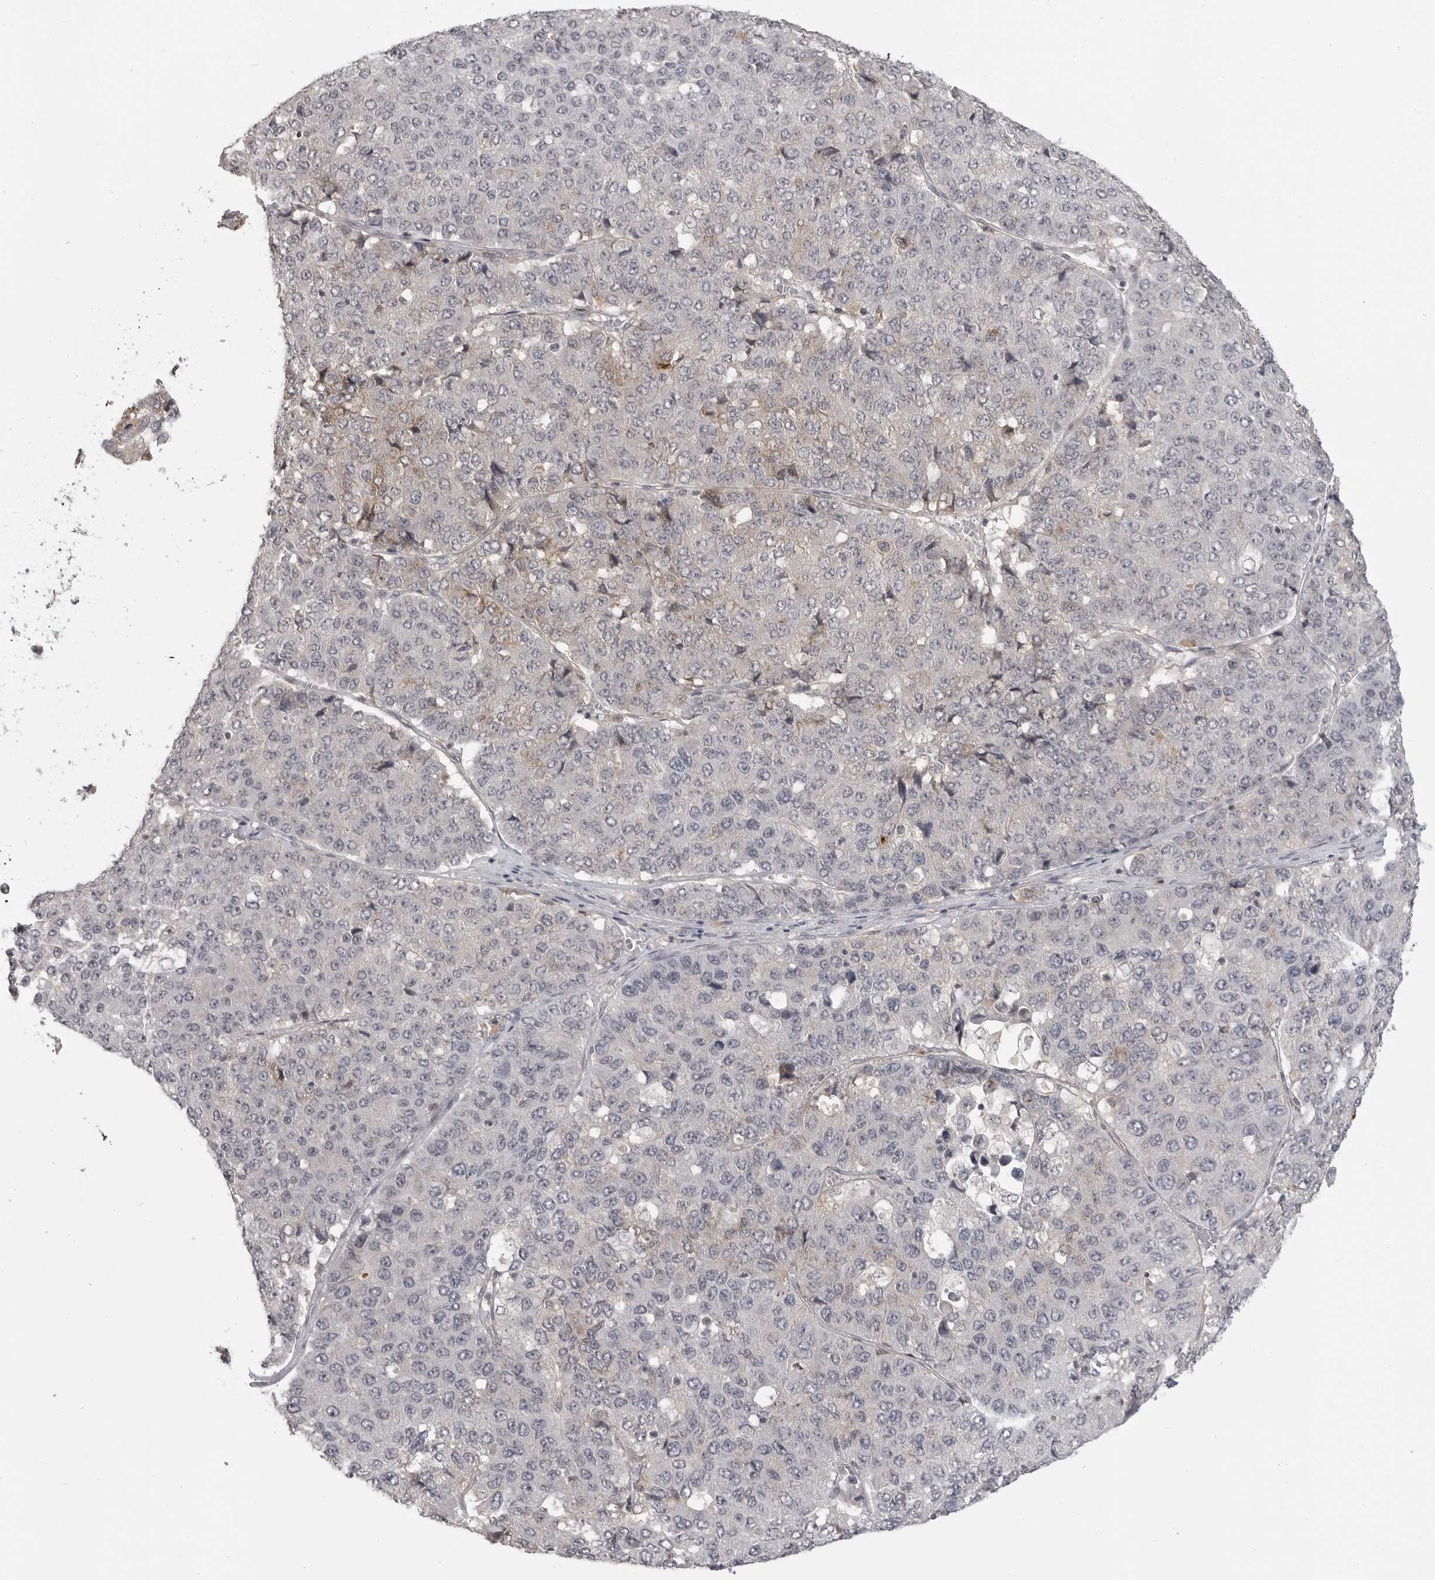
{"staining": {"intensity": "strong", "quantity": "<25%", "location": "cytoplasmic/membranous"}, "tissue": "pancreatic cancer", "cell_type": "Tumor cells", "image_type": "cancer", "snomed": [{"axis": "morphology", "description": "Adenocarcinoma, NOS"}, {"axis": "topography", "description": "Pancreas"}], "caption": "There is medium levels of strong cytoplasmic/membranous expression in tumor cells of pancreatic adenocarcinoma, as demonstrated by immunohistochemical staining (brown color).", "gene": "IFNGR1", "patient": {"sex": "male", "age": 50}}